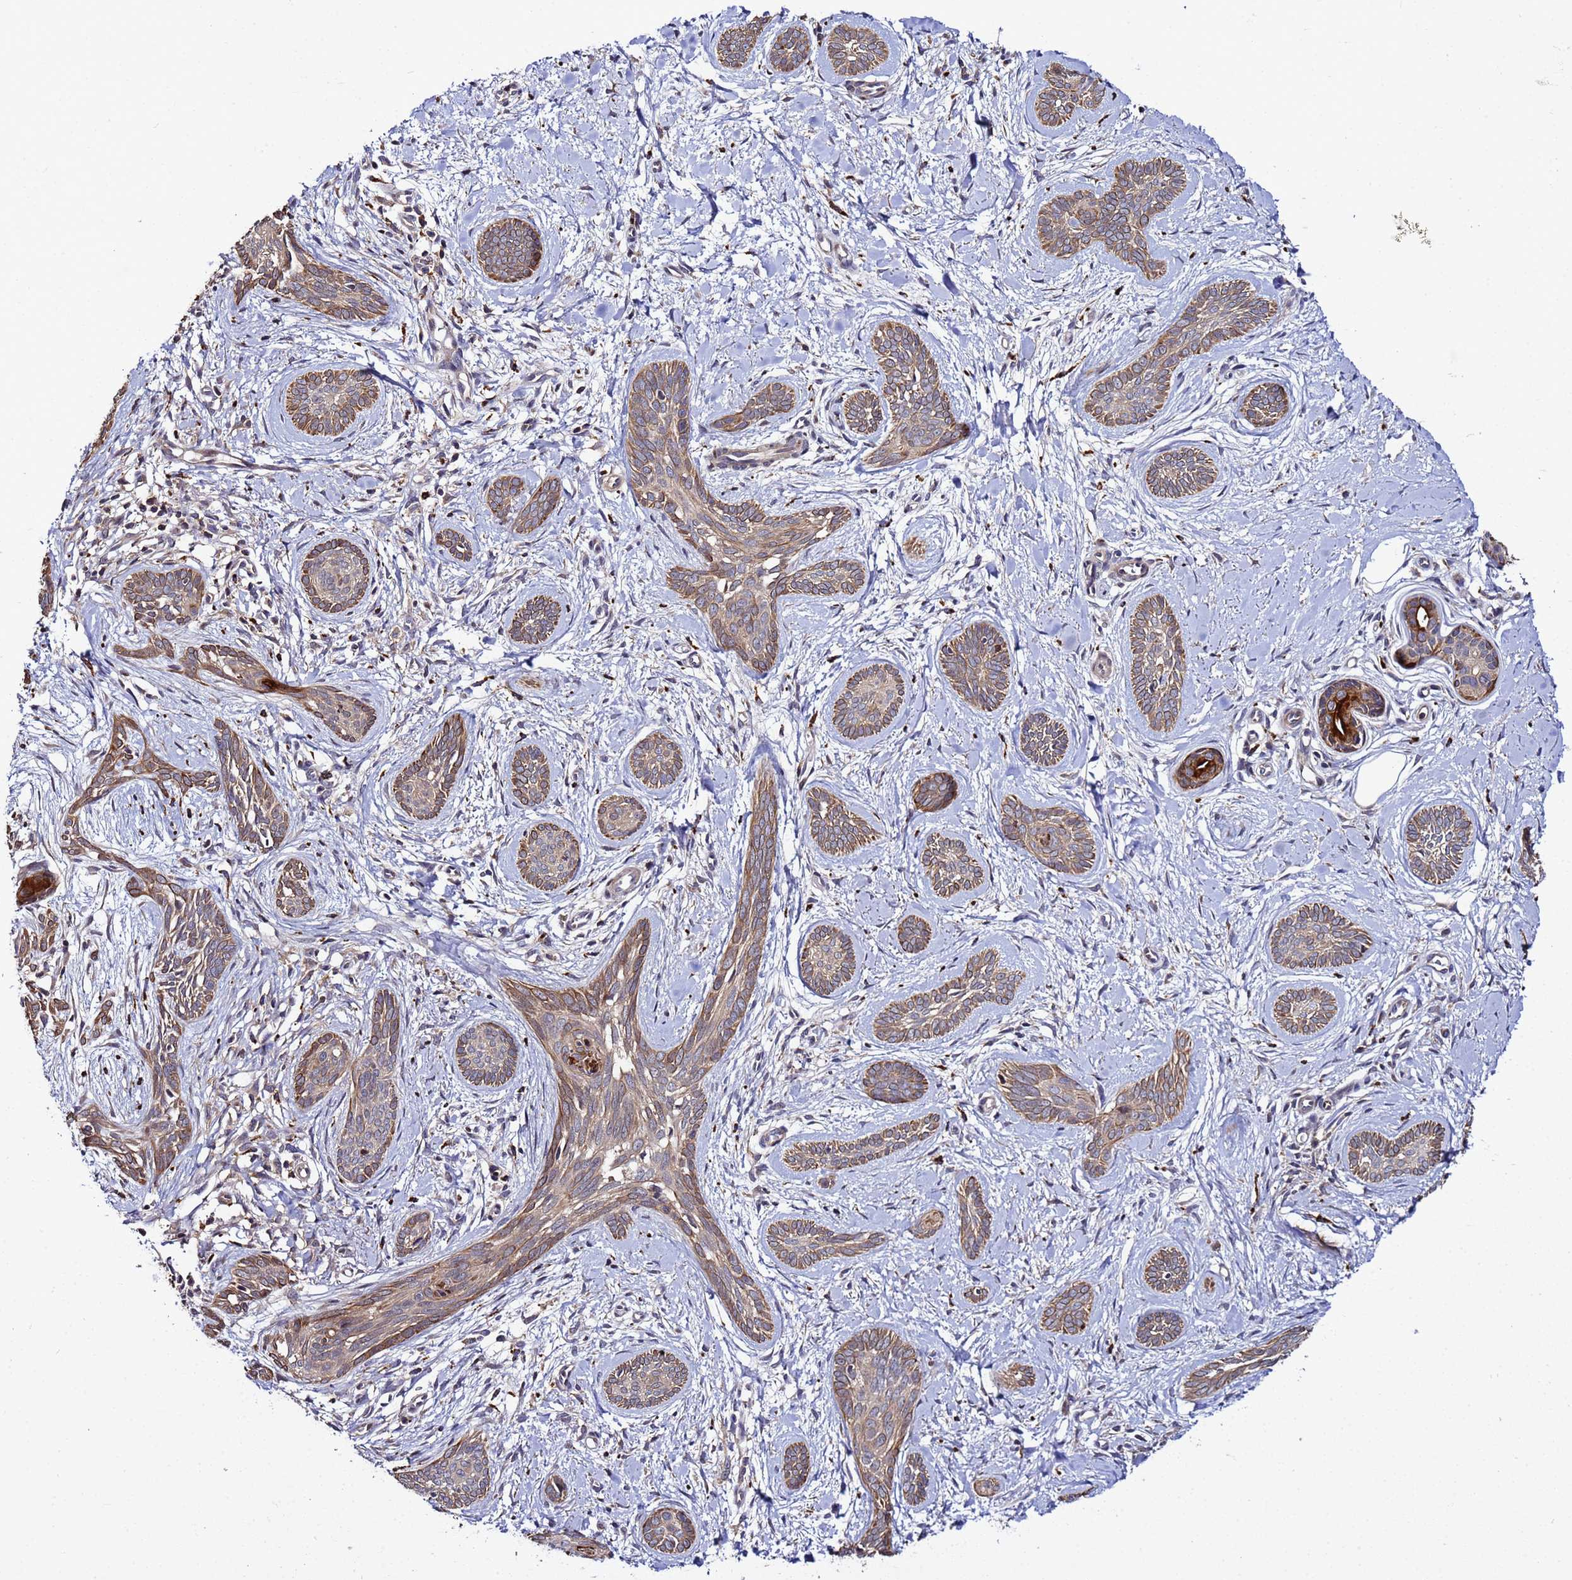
{"staining": {"intensity": "moderate", "quantity": "25%-75%", "location": "cytoplasmic/membranous"}, "tissue": "skin cancer", "cell_type": "Tumor cells", "image_type": "cancer", "snomed": [{"axis": "morphology", "description": "Basal cell carcinoma"}, {"axis": "topography", "description": "Skin"}], "caption": "An image of human basal cell carcinoma (skin) stained for a protein demonstrates moderate cytoplasmic/membranous brown staining in tumor cells.", "gene": "PLXDC2", "patient": {"sex": "female", "age": 81}}